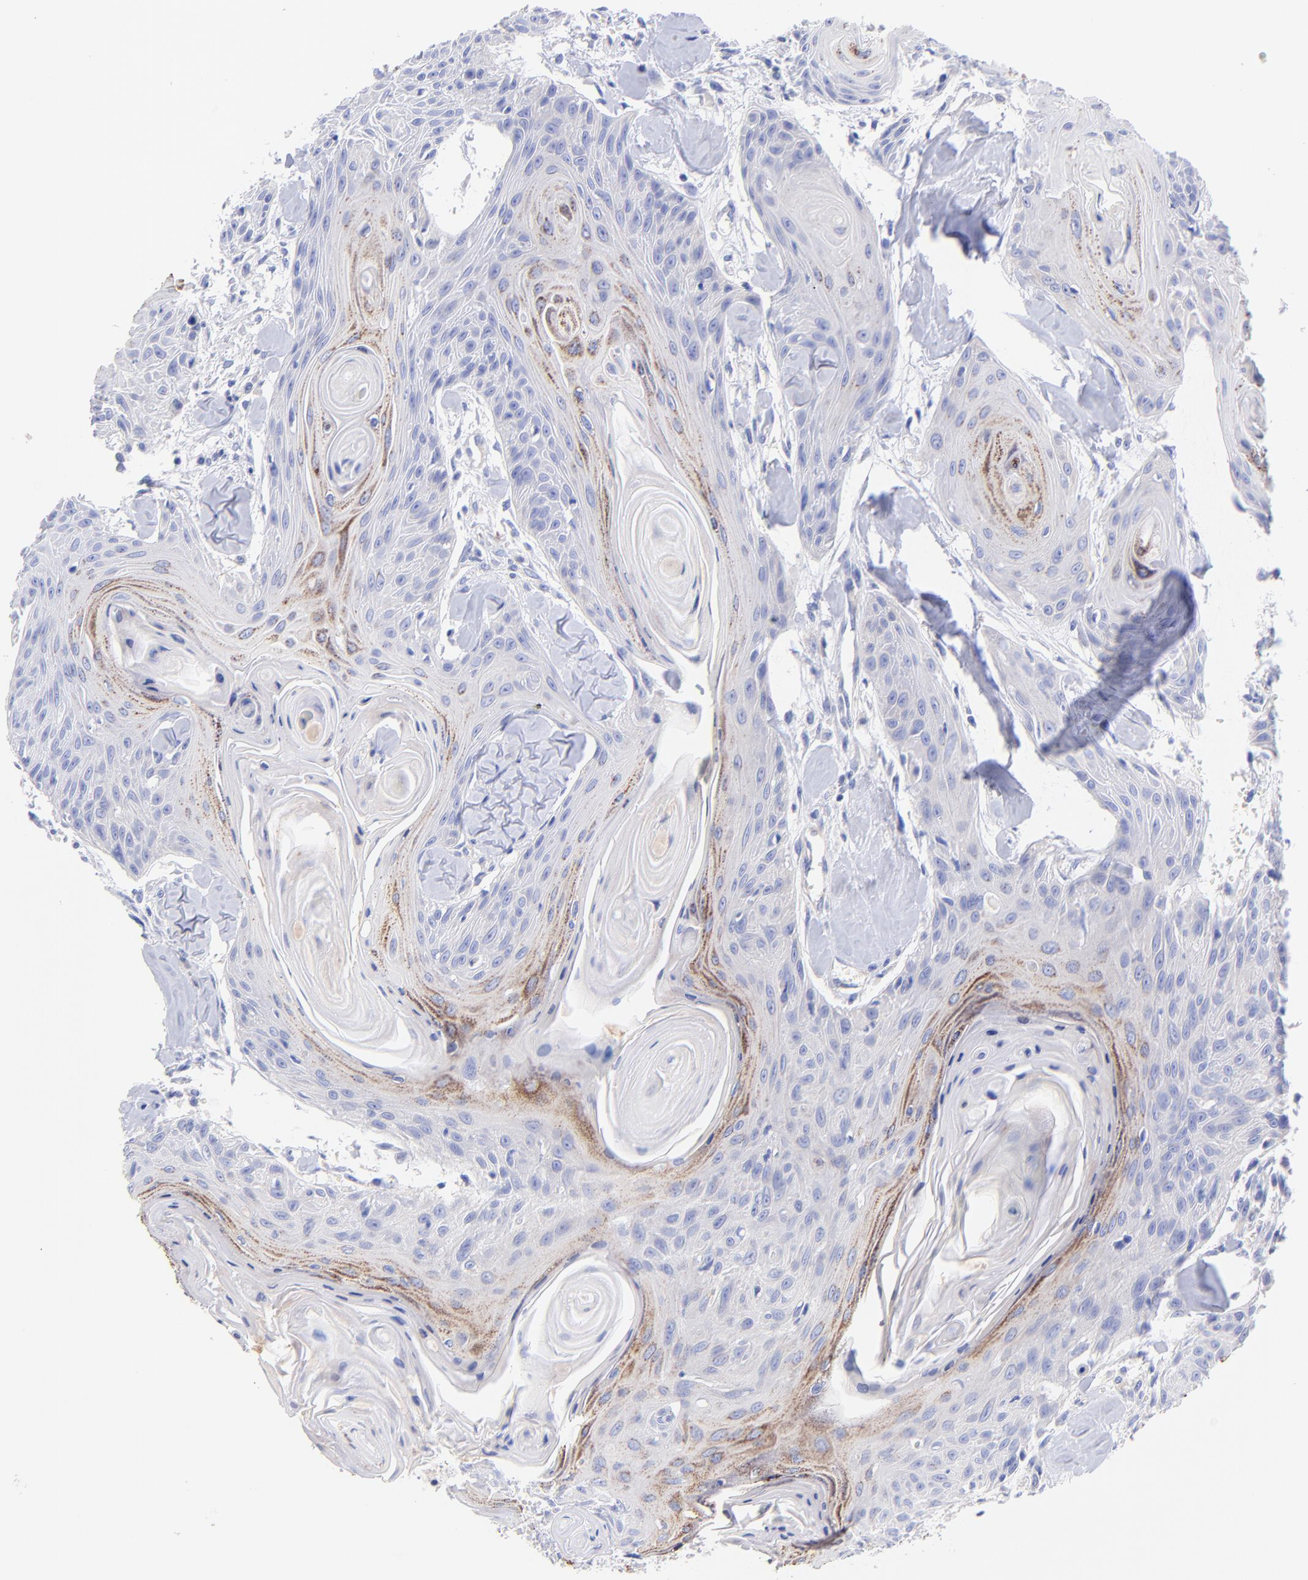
{"staining": {"intensity": "moderate", "quantity": "<25%", "location": "cytoplasmic/membranous"}, "tissue": "head and neck cancer", "cell_type": "Tumor cells", "image_type": "cancer", "snomed": [{"axis": "morphology", "description": "Squamous cell carcinoma, NOS"}, {"axis": "morphology", "description": "Squamous cell carcinoma, metastatic, NOS"}, {"axis": "topography", "description": "Lymph node"}, {"axis": "topography", "description": "Salivary gland"}, {"axis": "topography", "description": "Head-Neck"}], "caption": "Head and neck metastatic squamous cell carcinoma stained with a brown dye shows moderate cytoplasmic/membranous positive staining in about <25% of tumor cells.", "gene": "GPHN", "patient": {"sex": "female", "age": 74}}